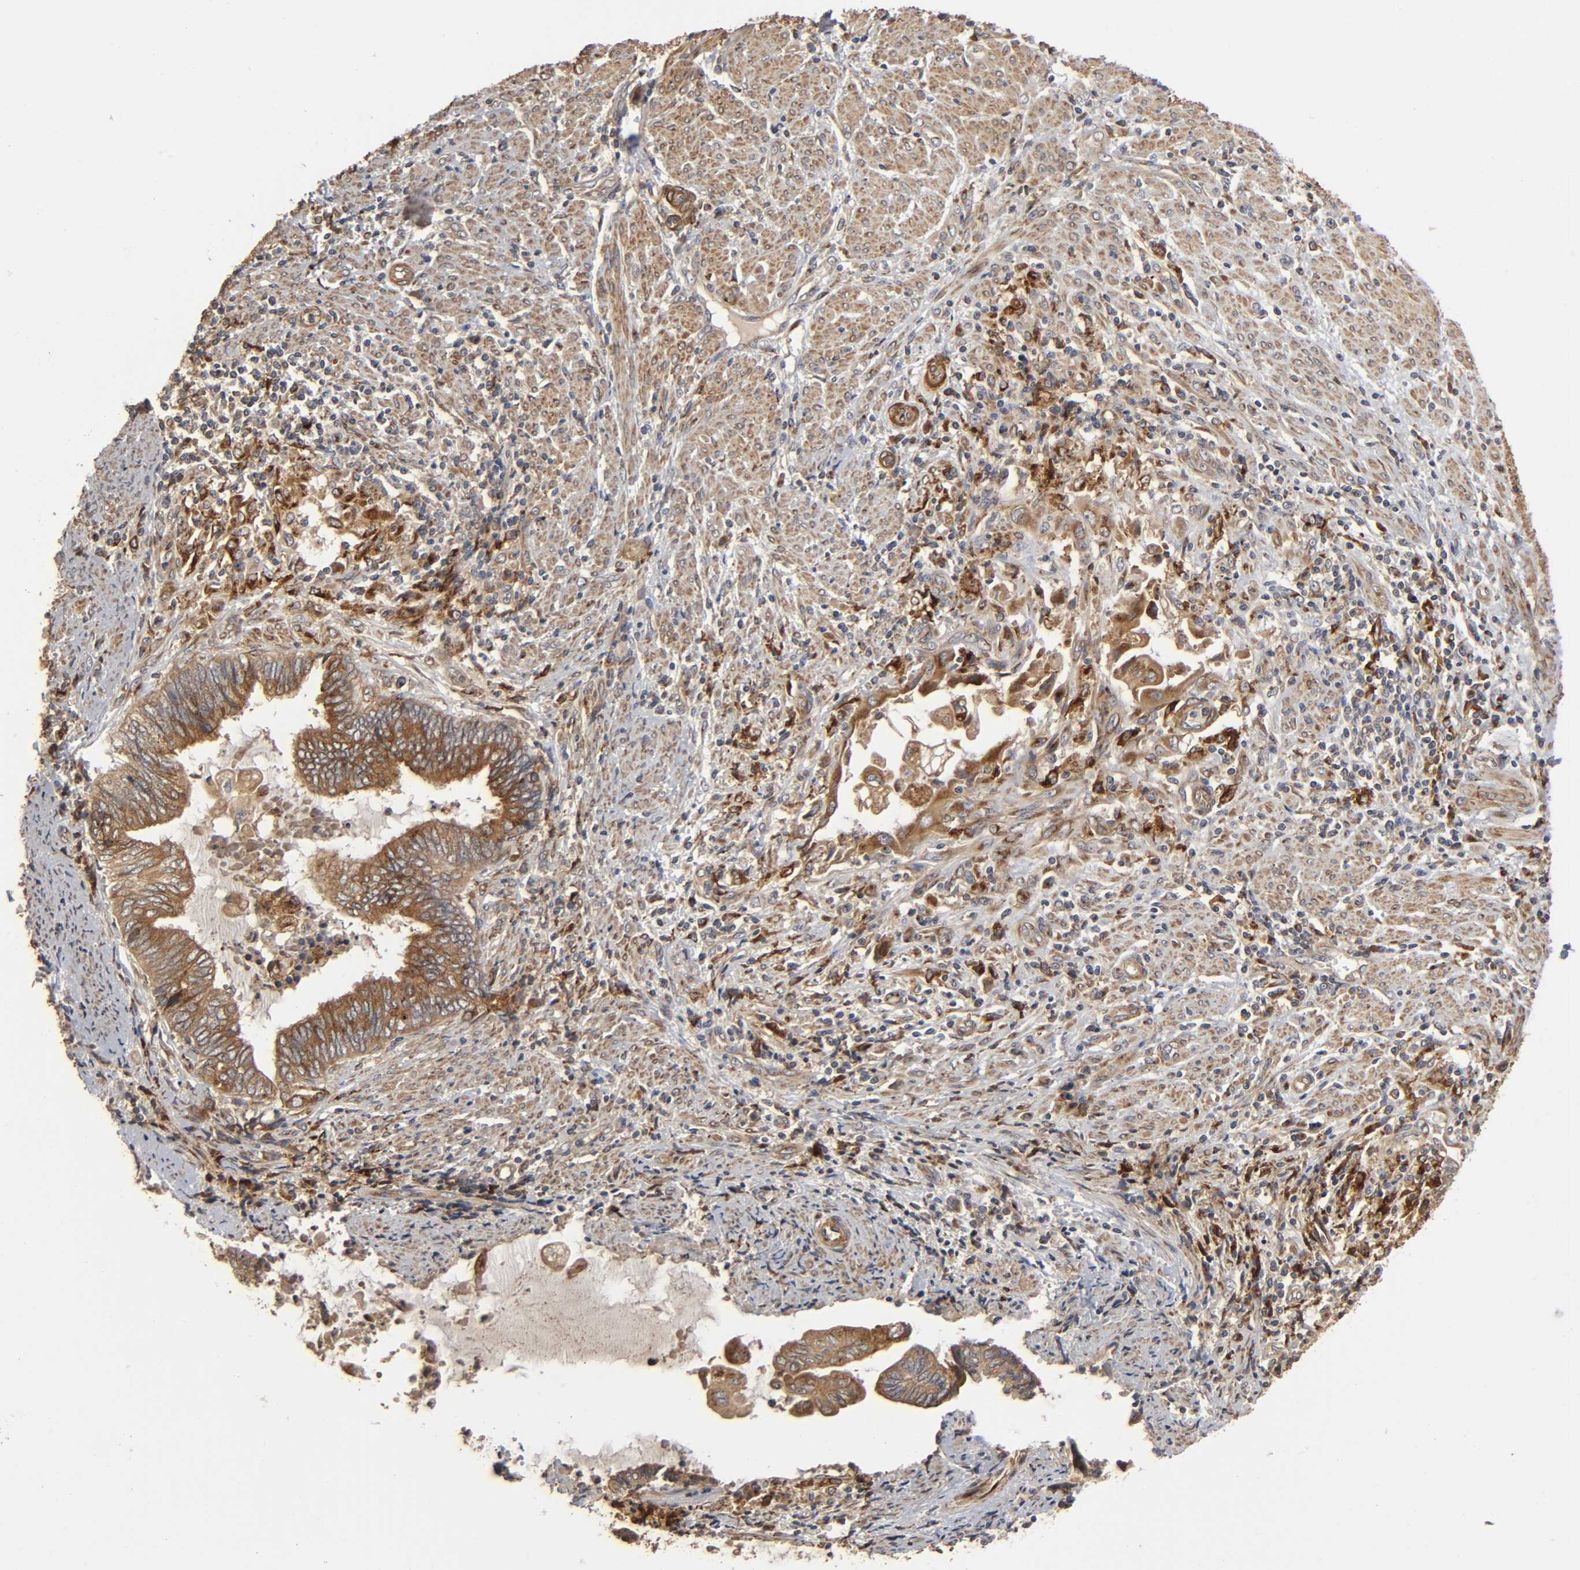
{"staining": {"intensity": "moderate", "quantity": ">75%", "location": "cytoplasmic/membranous"}, "tissue": "endometrial cancer", "cell_type": "Tumor cells", "image_type": "cancer", "snomed": [{"axis": "morphology", "description": "Adenocarcinoma, NOS"}, {"axis": "topography", "description": "Uterus"}, {"axis": "topography", "description": "Endometrium"}], "caption": "Protein positivity by IHC exhibits moderate cytoplasmic/membranous positivity in about >75% of tumor cells in endometrial adenocarcinoma.", "gene": "GNPTG", "patient": {"sex": "female", "age": 70}}